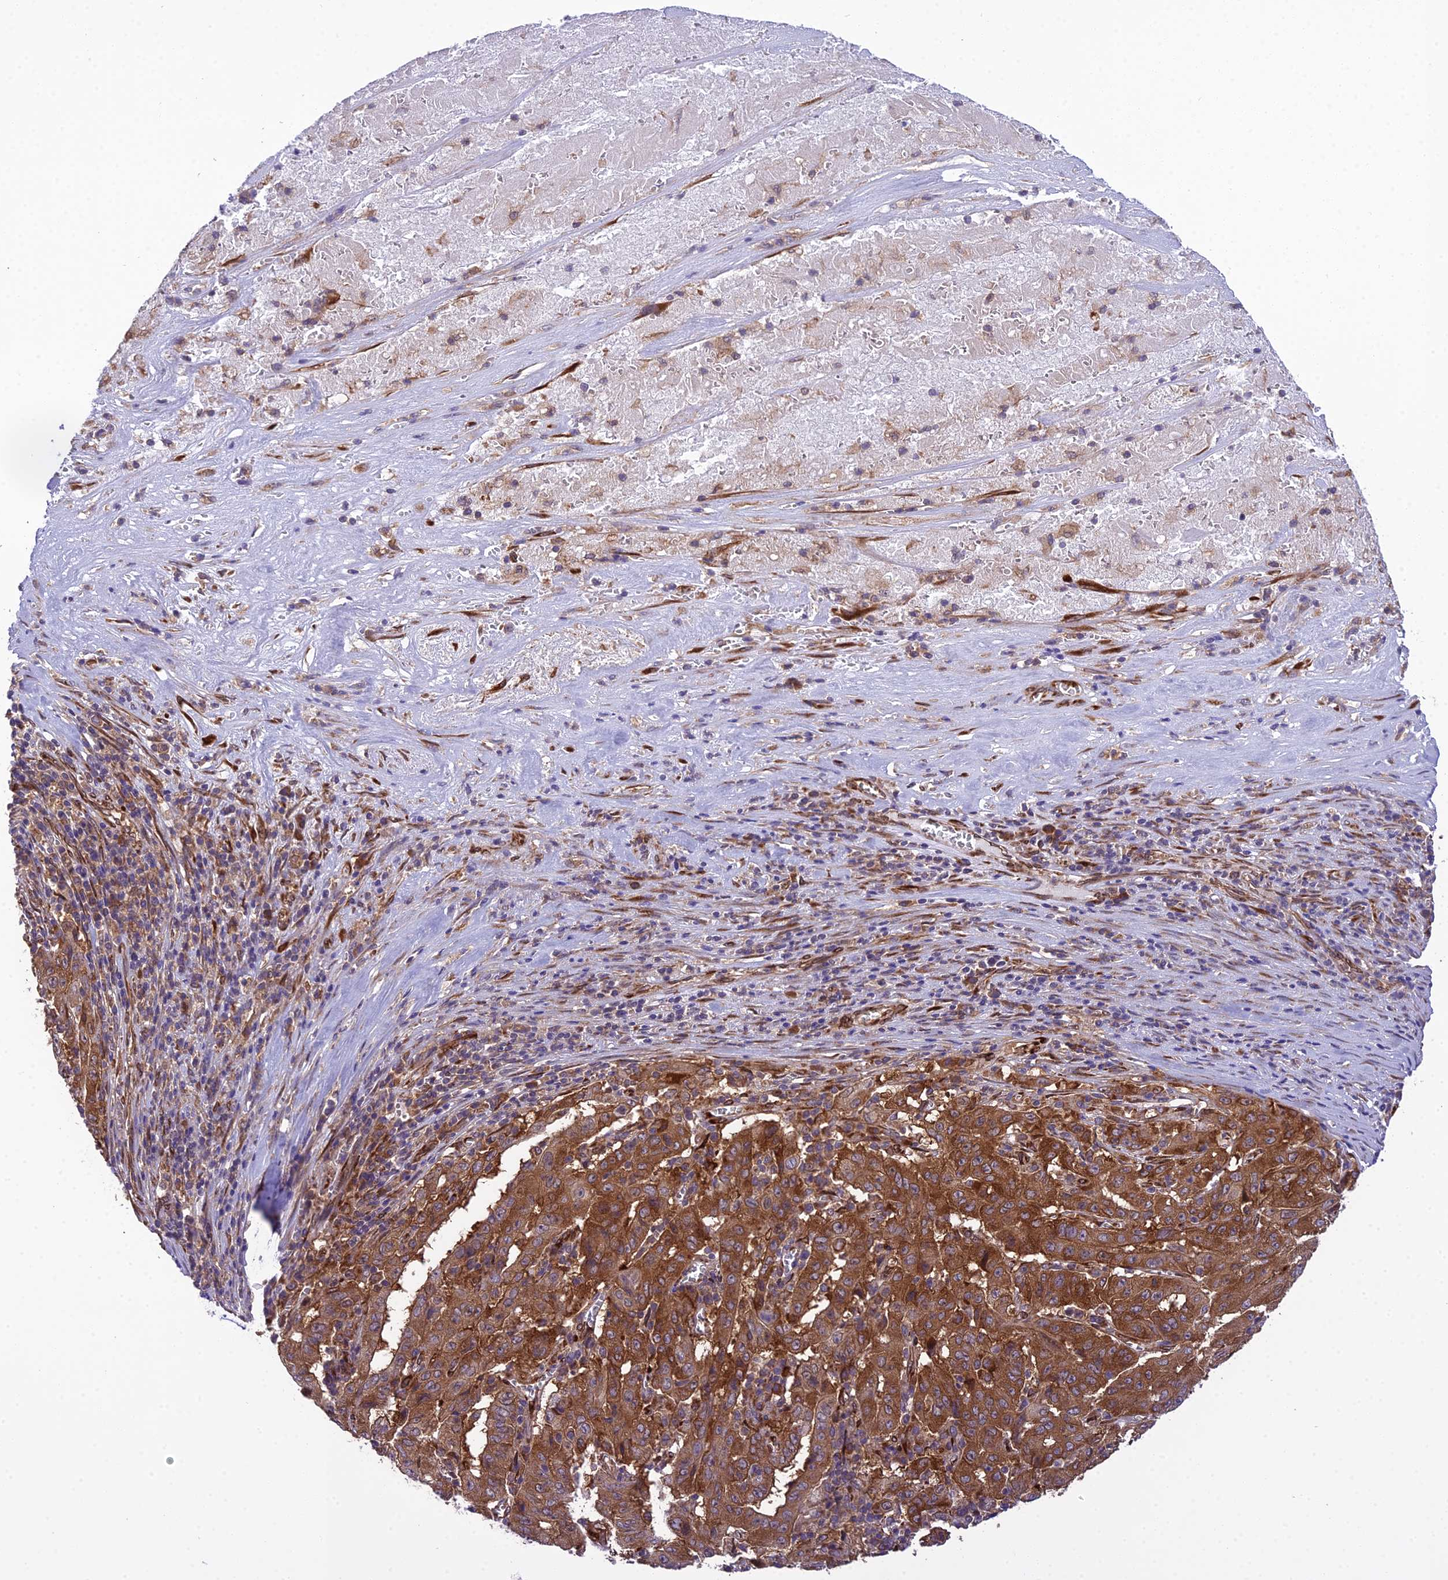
{"staining": {"intensity": "strong", "quantity": ">75%", "location": "cytoplasmic/membranous"}, "tissue": "pancreatic cancer", "cell_type": "Tumor cells", "image_type": "cancer", "snomed": [{"axis": "morphology", "description": "Adenocarcinoma, NOS"}, {"axis": "topography", "description": "Pancreas"}], "caption": "Tumor cells display strong cytoplasmic/membranous expression in about >75% of cells in pancreatic adenocarcinoma. Immunohistochemistry (ihc) stains the protein in brown and the nuclei are stained blue.", "gene": "DHCR7", "patient": {"sex": "male", "age": 63}}